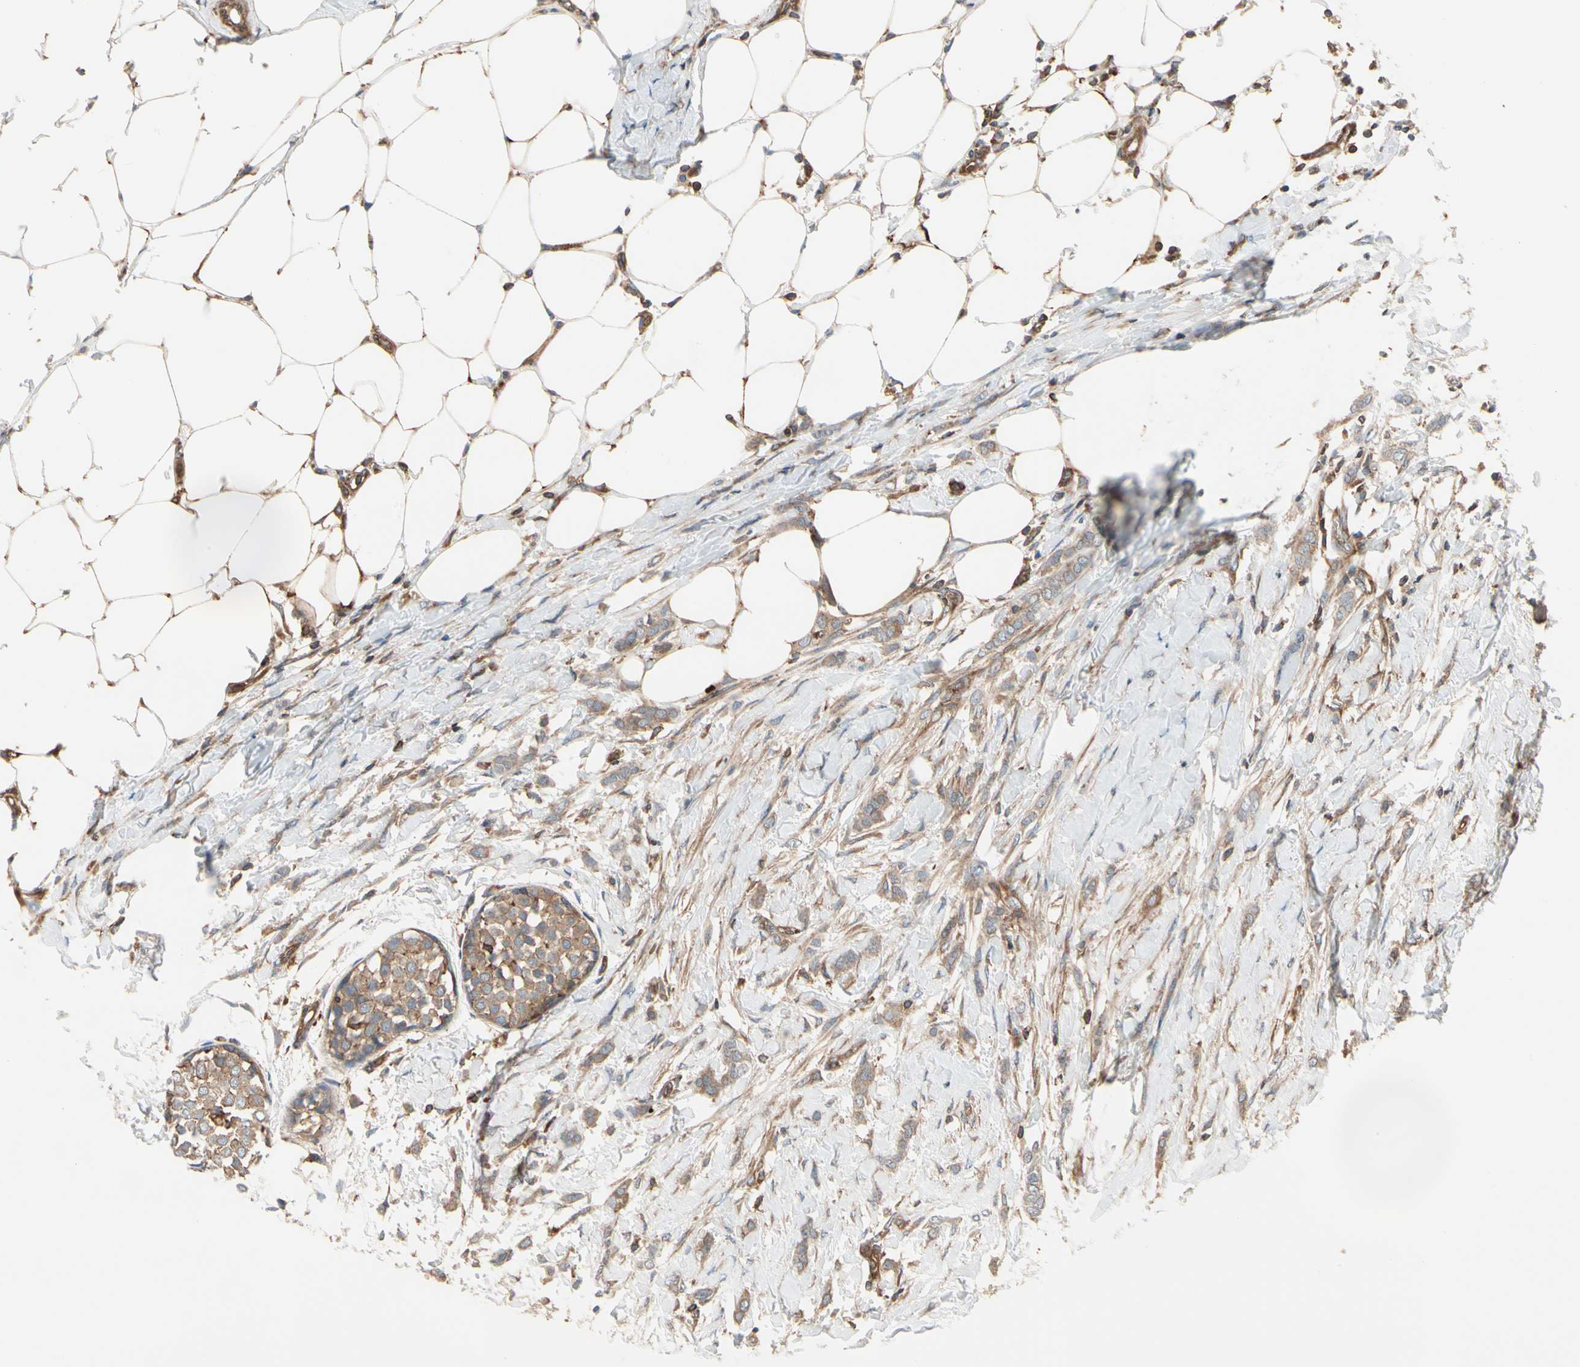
{"staining": {"intensity": "moderate", "quantity": ">75%", "location": "cytoplasmic/membranous"}, "tissue": "breast cancer", "cell_type": "Tumor cells", "image_type": "cancer", "snomed": [{"axis": "morphology", "description": "Lobular carcinoma, in situ"}, {"axis": "morphology", "description": "Lobular carcinoma"}, {"axis": "topography", "description": "Breast"}], "caption": "Immunohistochemistry (IHC) of human breast cancer demonstrates medium levels of moderate cytoplasmic/membranous expression in approximately >75% of tumor cells.", "gene": "ROCK1", "patient": {"sex": "female", "age": 41}}